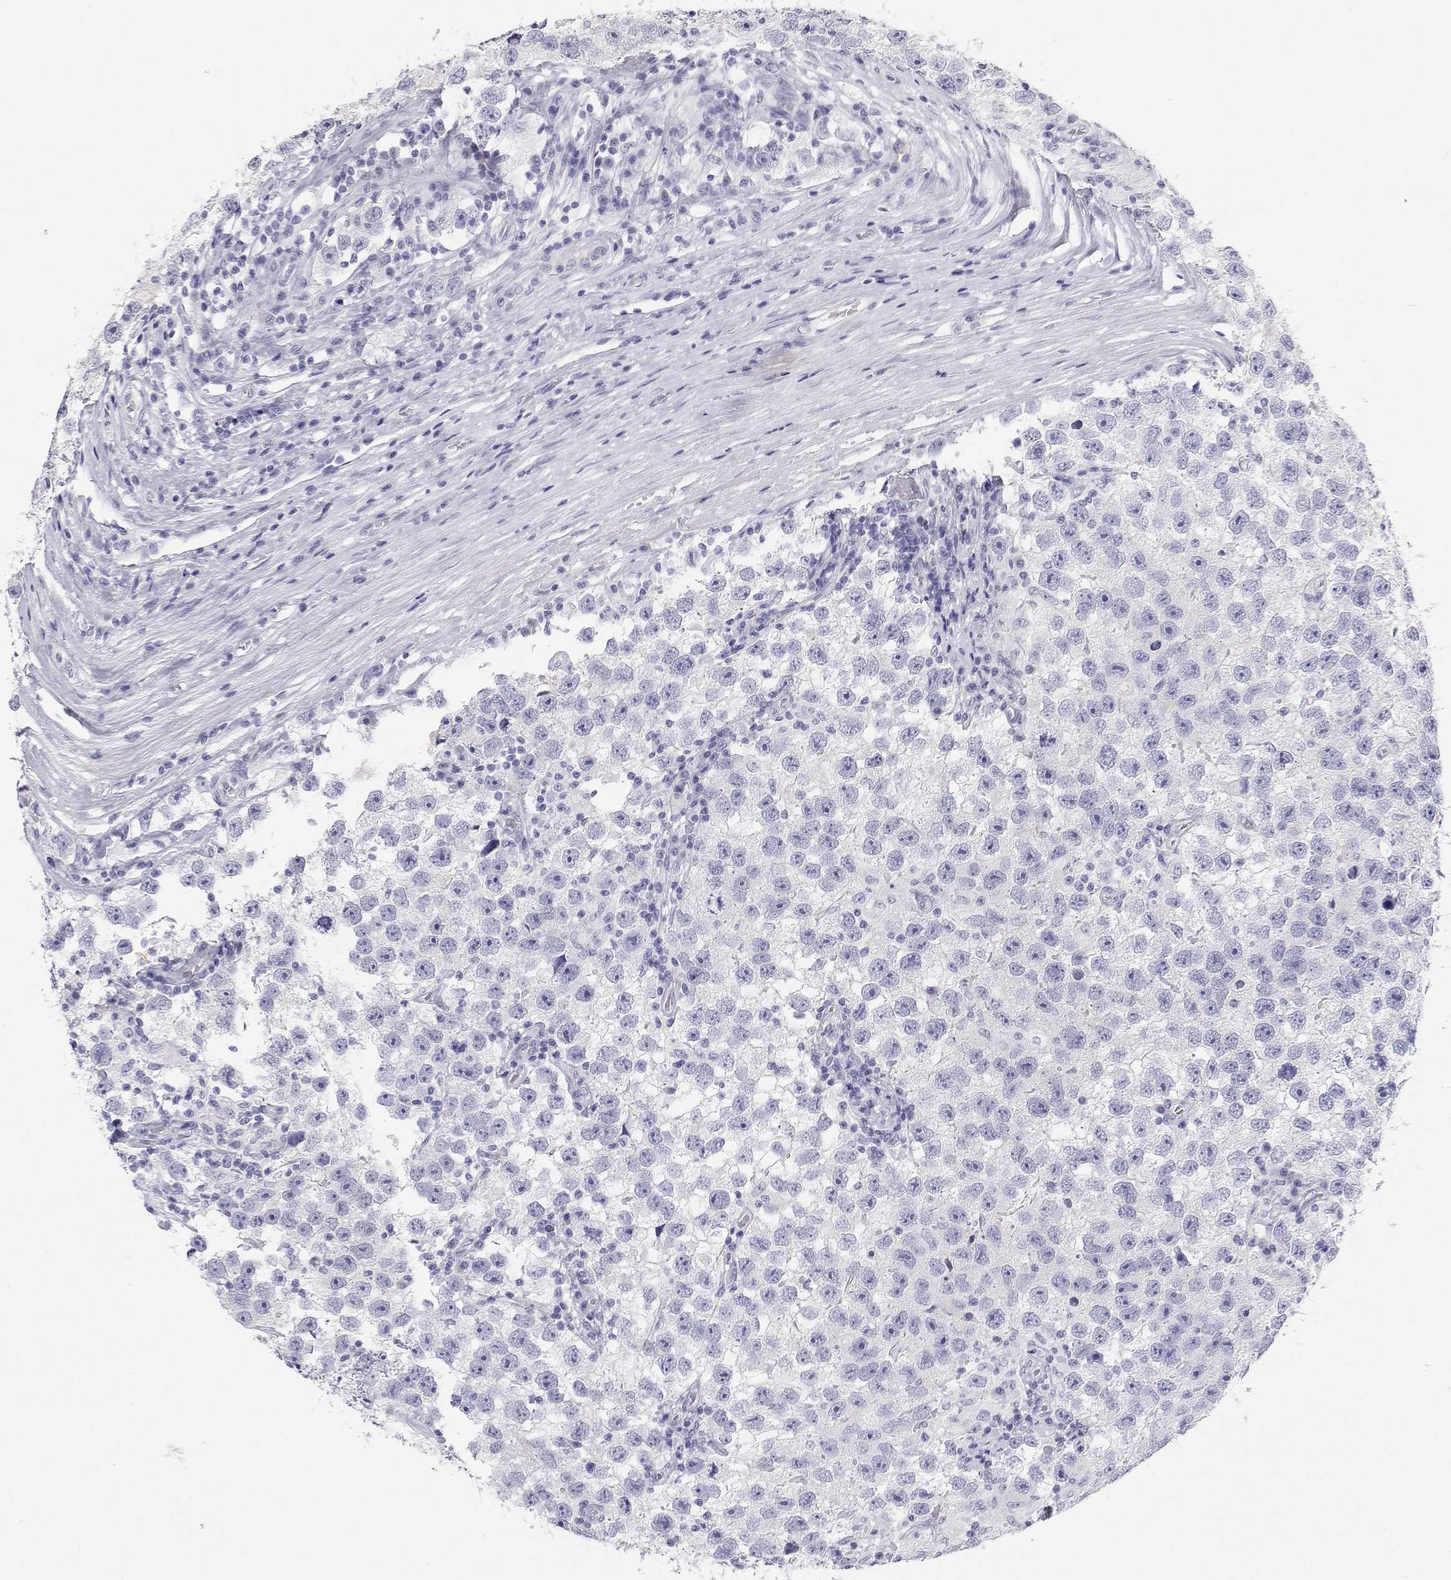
{"staining": {"intensity": "negative", "quantity": "none", "location": "none"}, "tissue": "testis cancer", "cell_type": "Tumor cells", "image_type": "cancer", "snomed": [{"axis": "morphology", "description": "Seminoma, NOS"}, {"axis": "topography", "description": "Testis"}], "caption": "A high-resolution histopathology image shows IHC staining of seminoma (testis), which shows no significant expression in tumor cells.", "gene": "BHMT", "patient": {"sex": "male", "age": 26}}